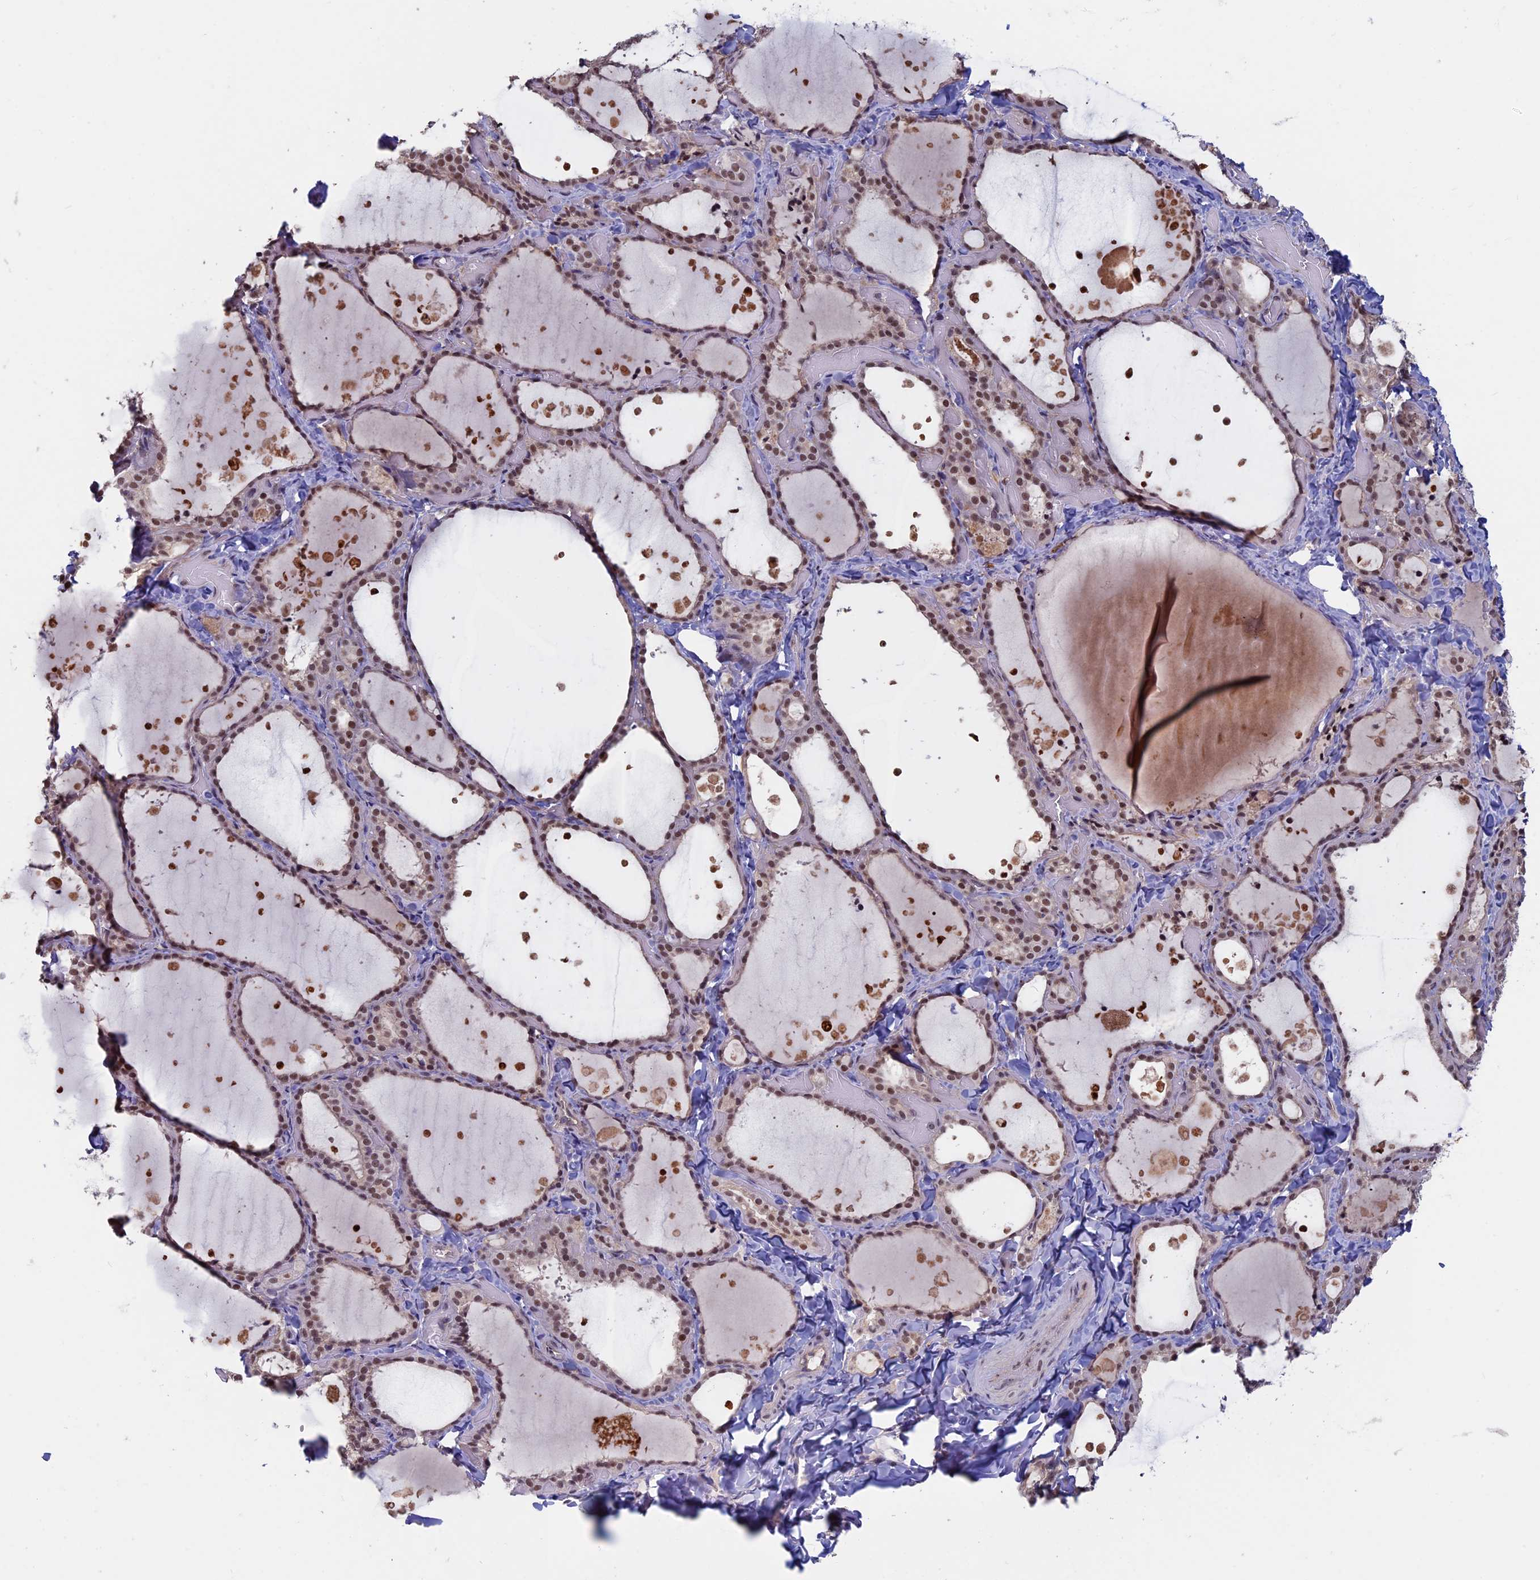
{"staining": {"intensity": "moderate", "quantity": ">75%", "location": "nuclear"}, "tissue": "thyroid gland", "cell_type": "Glandular cells", "image_type": "normal", "snomed": [{"axis": "morphology", "description": "Normal tissue, NOS"}, {"axis": "topography", "description": "Thyroid gland"}], "caption": "Immunohistochemistry (IHC) image of benign thyroid gland: human thyroid gland stained using immunohistochemistry demonstrates medium levels of moderate protein expression localized specifically in the nuclear of glandular cells, appearing as a nuclear brown color.", "gene": "SPIRE1", "patient": {"sex": "female", "age": 44}}